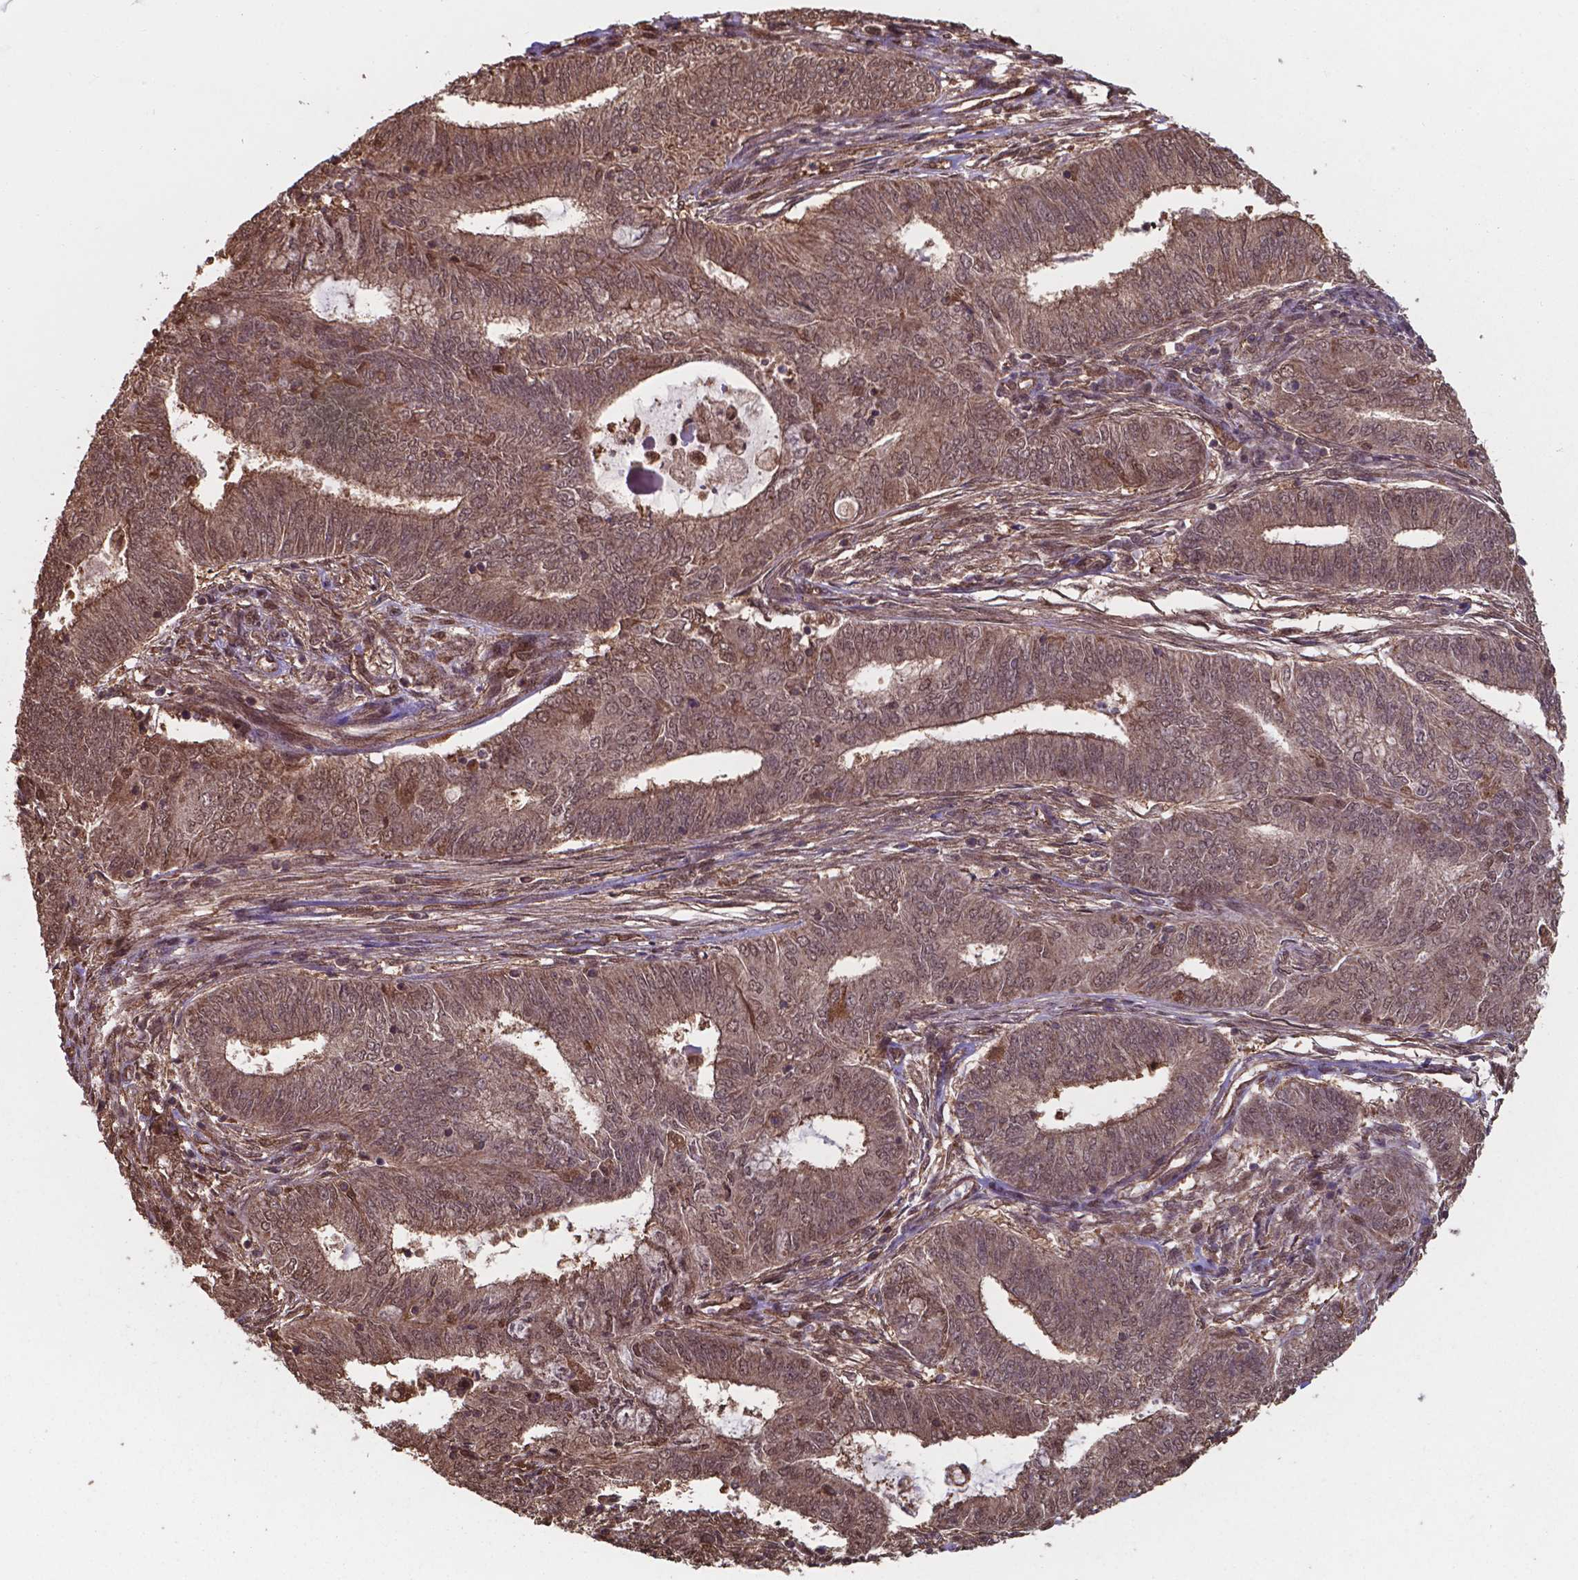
{"staining": {"intensity": "moderate", "quantity": ">75%", "location": "cytoplasmic/membranous,nuclear"}, "tissue": "endometrial cancer", "cell_type": "Tumor cells", "image_type": "cancer", "snomed": [{"axis": "morphology", "description": "Adenocarcinoma, NOS"}, {"axis": "topography", "description": "Endometrium"}], "caption": "Immunohistochemical staining of human endometrial cancer reveals medium levels of moderate cytoplasmic/membranous and nuclear expression in approximately >75% of tumor cells. The staining was performed using DAB (3,3'-diaminobenzidine) to visualize the protein expression in brown, while the nuclei were stained in blue with hematoxylin (Magnification: 20x).", "gene": "CHP2", "patient": {"sex": "female", "age": 62}}